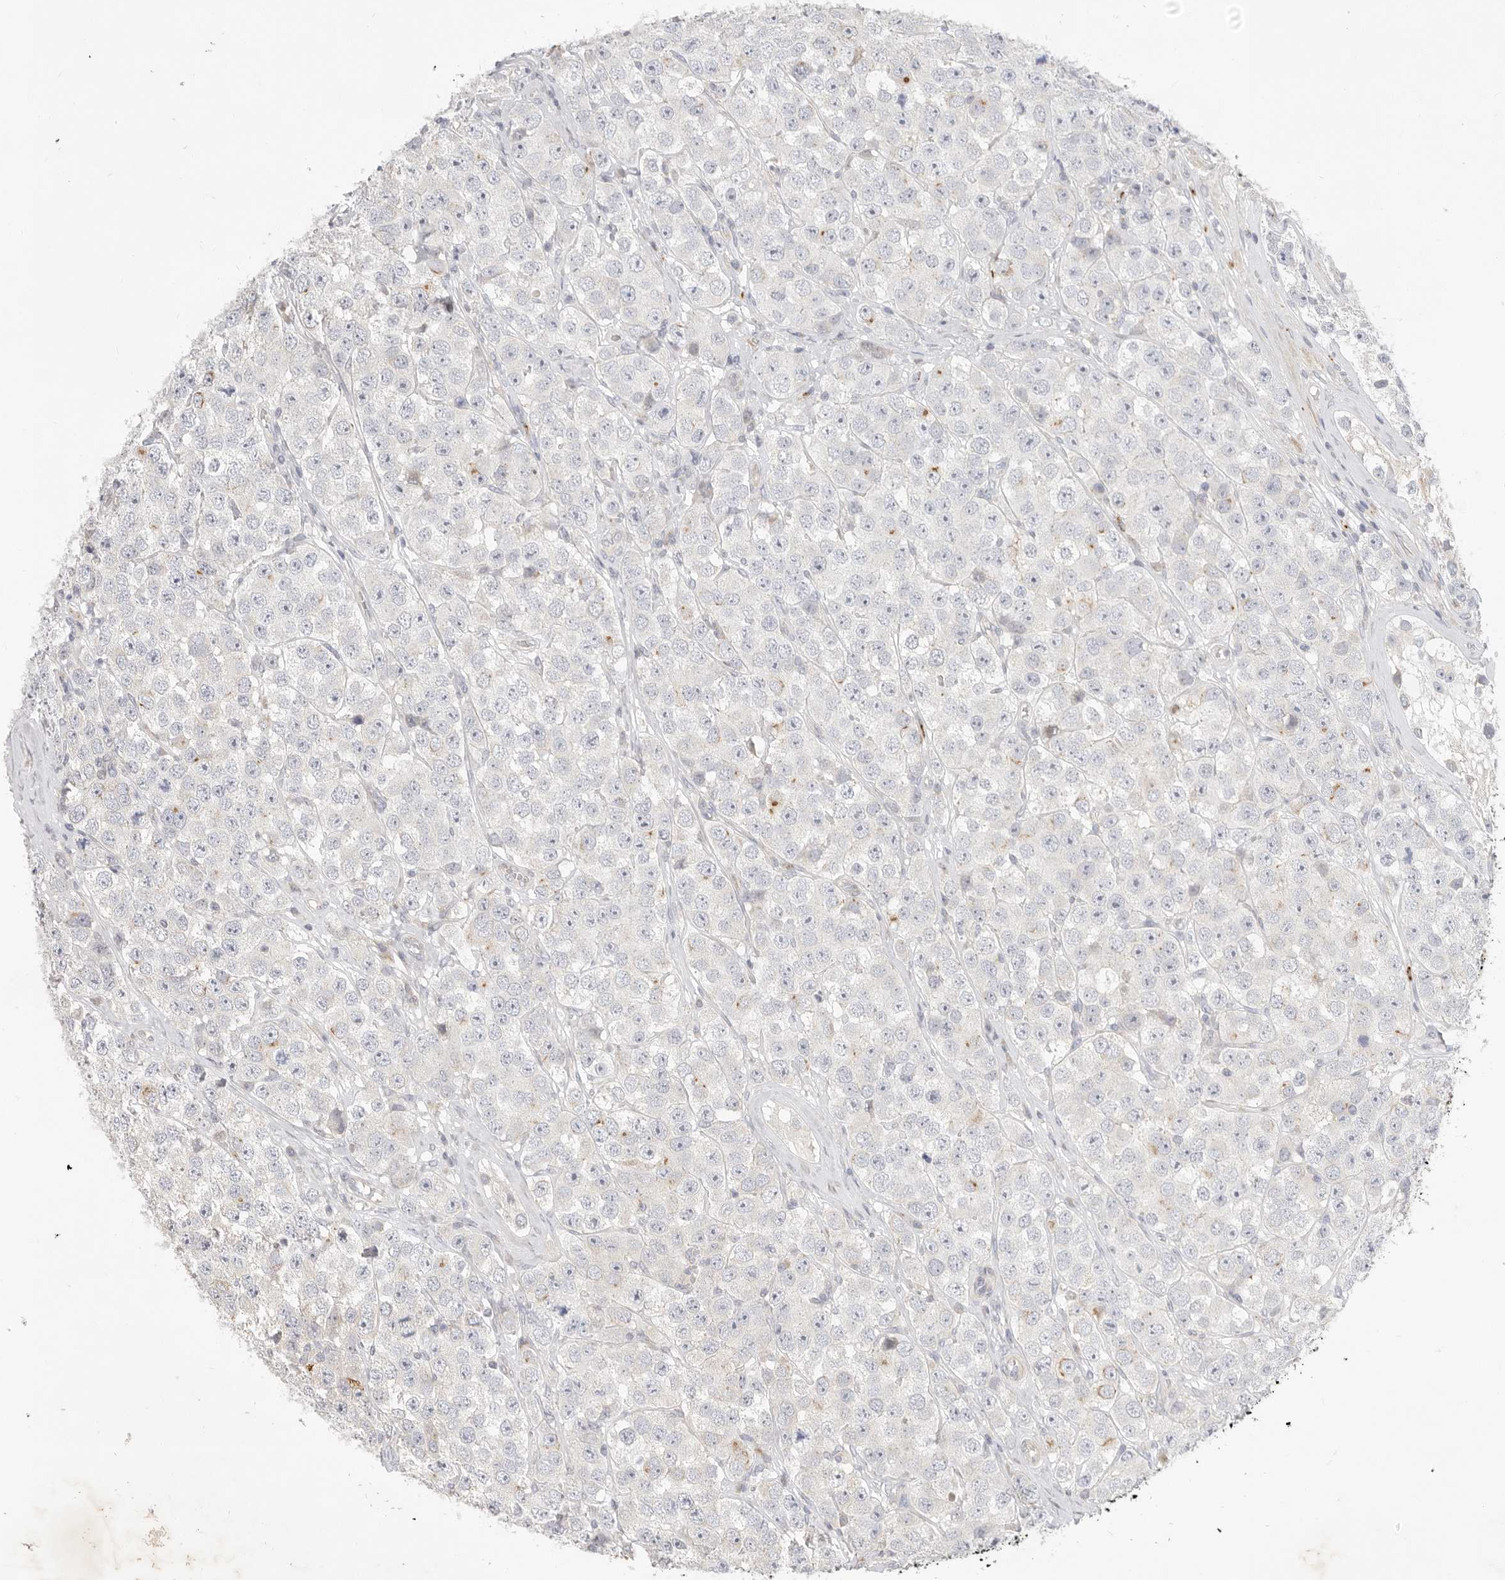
{"staining": {"intensity": "negative", "quantity": "none", "location": "none"}, "tissue": "testis cancer", "cell_type": "Tumor cells", "image_type": "cancer", "snomed": [{"axis": "morphology", "description": "Seminoma, NOS"}, {"axis": "topography", "description": "Testis"}], "caption": "Immunohistochemistry (IHC) of testis cancer reveals no expression in tumor cells.", "gene": "USH1C", "patient": {"sex": "male", "age": 28}}